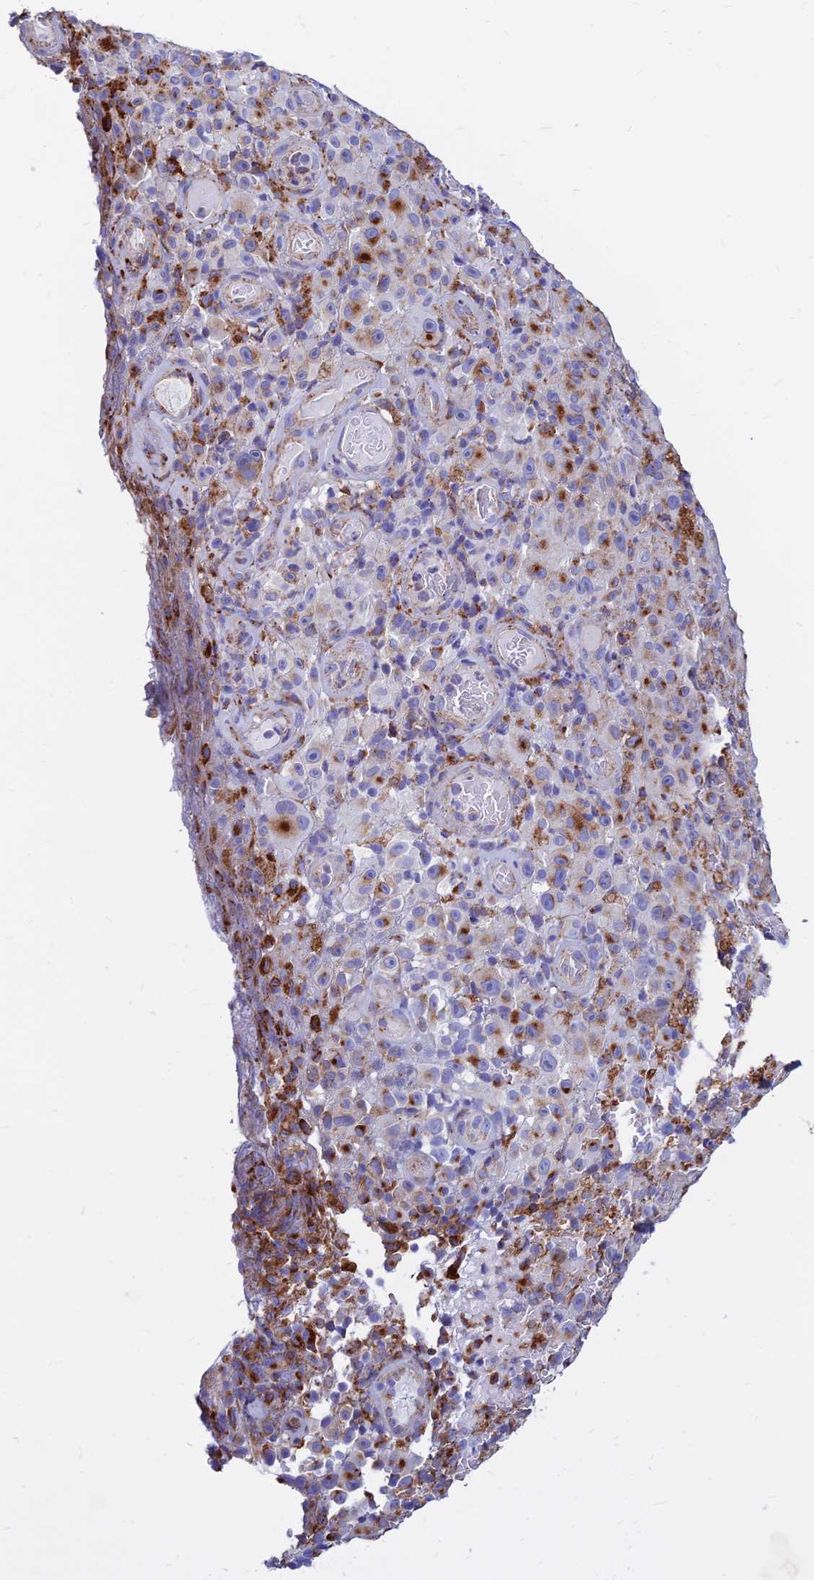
{"staining": {"intensity": "moderate", "quantity": "<25%", "location": "cytoplasmic/membranous"}, "tissue": "melanoma", "cell_type": "Tumor cells", "image_type": "cancer", "snomed": [{"axis": "morphology", "description": "Malignant melanoma, NOS"}, {"axis": "topography", "description": "Skin"}], "caption": "Melanoma tissue demonstrates moderate cytoplasmic/membranous staining in about <25% of tumor cells (DAB IHC, brown staining for protein, blue staining for nuclei).", "gene": "SPNS1", "patient": {"sex": "female", "age": 82}}